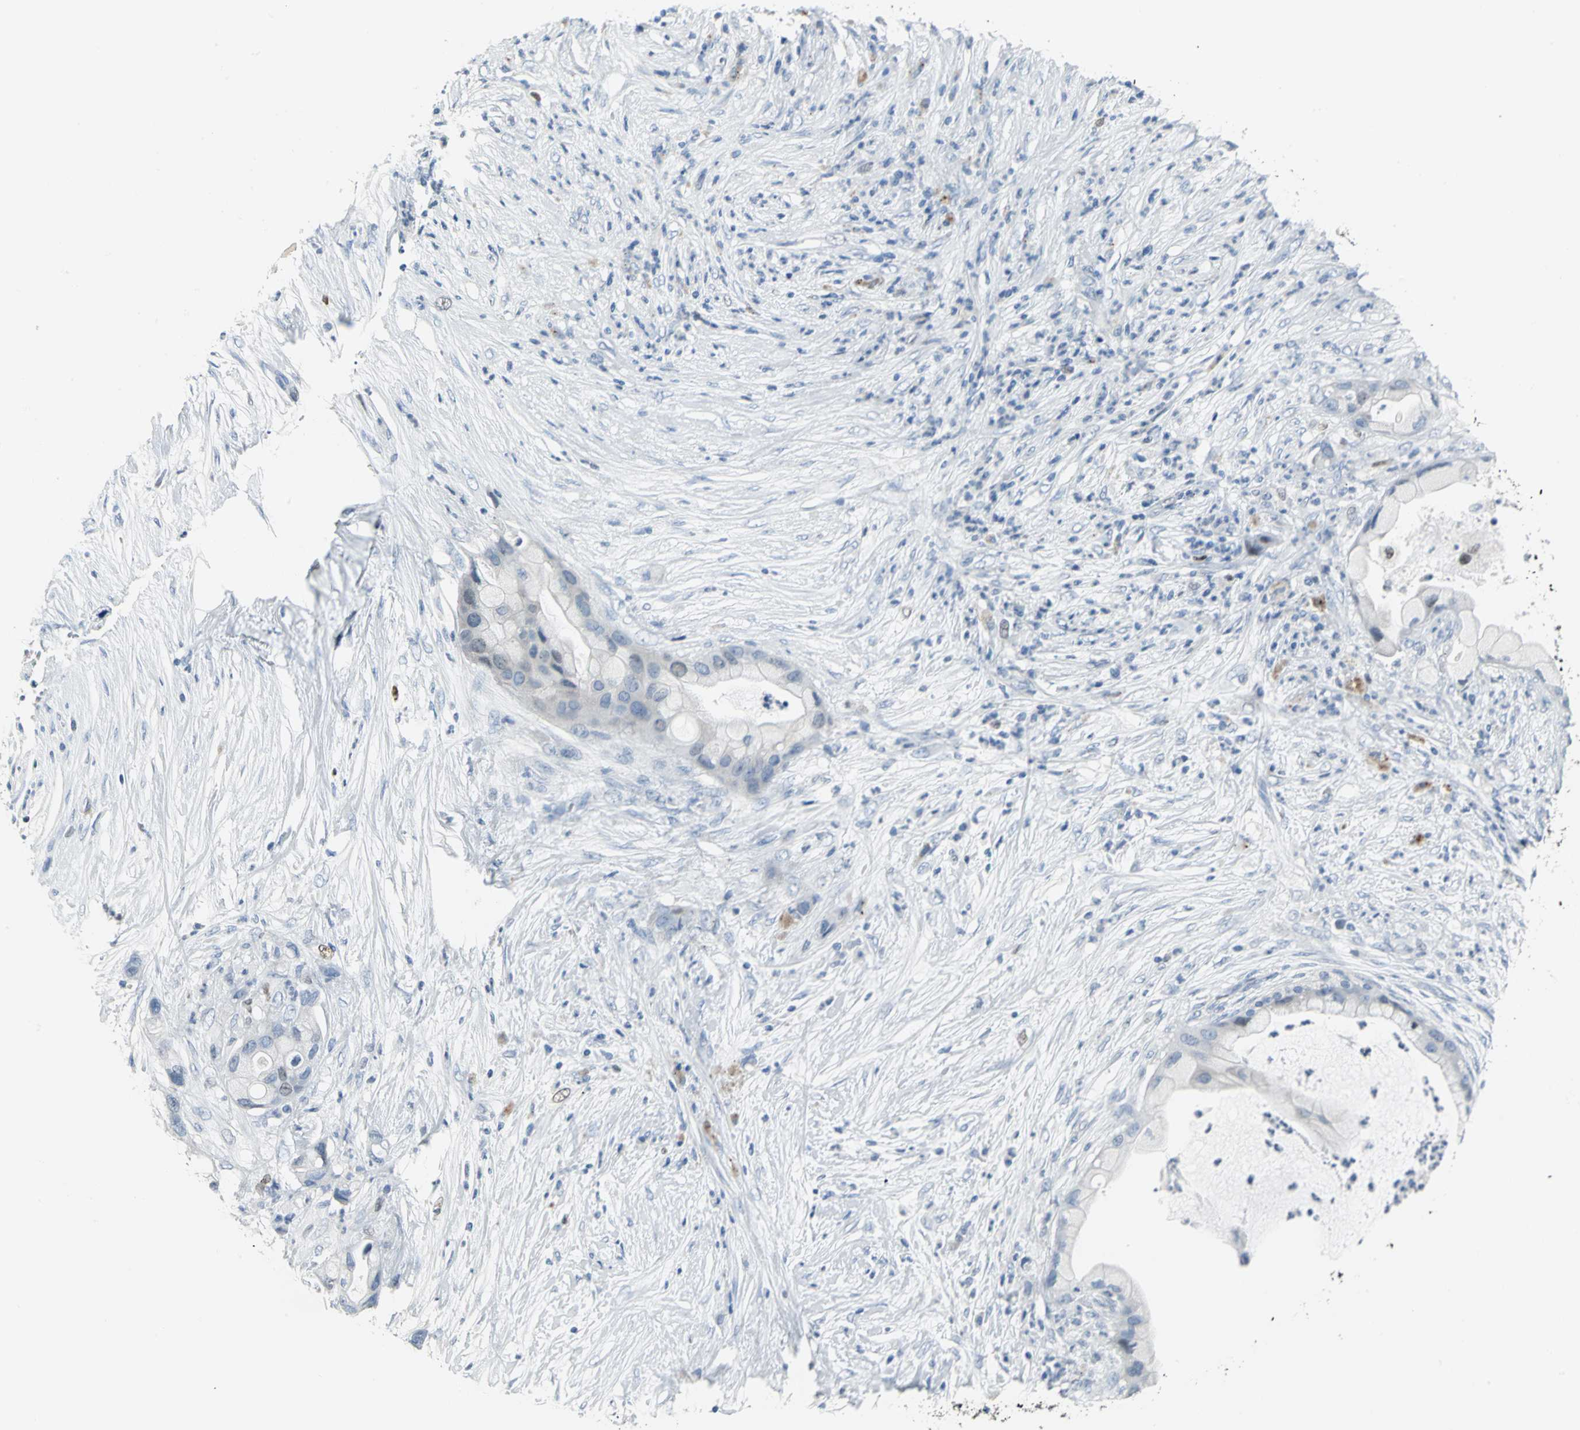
{"staining": {"intensity": "negative", "quantity": "none", "location": "none"}, "tissue": "pancreatic cancer", "cell_type": "Tumor cells", "image_type": "cancer", "snomed": [{"axis": "morphology", "description": "Adenocarcinoma, NOS"}, {"axis": "topography", "description": "Pancreas"}], "caption": "Immunohistochemistry (IHC) image of neoplastic tissue: adenocarcinoma (pancreatic) stained with DAB reveals no significant protein staining in tumor cells.", "gene": "MCM3", "patient": {"sex": "female", "age": 59}}